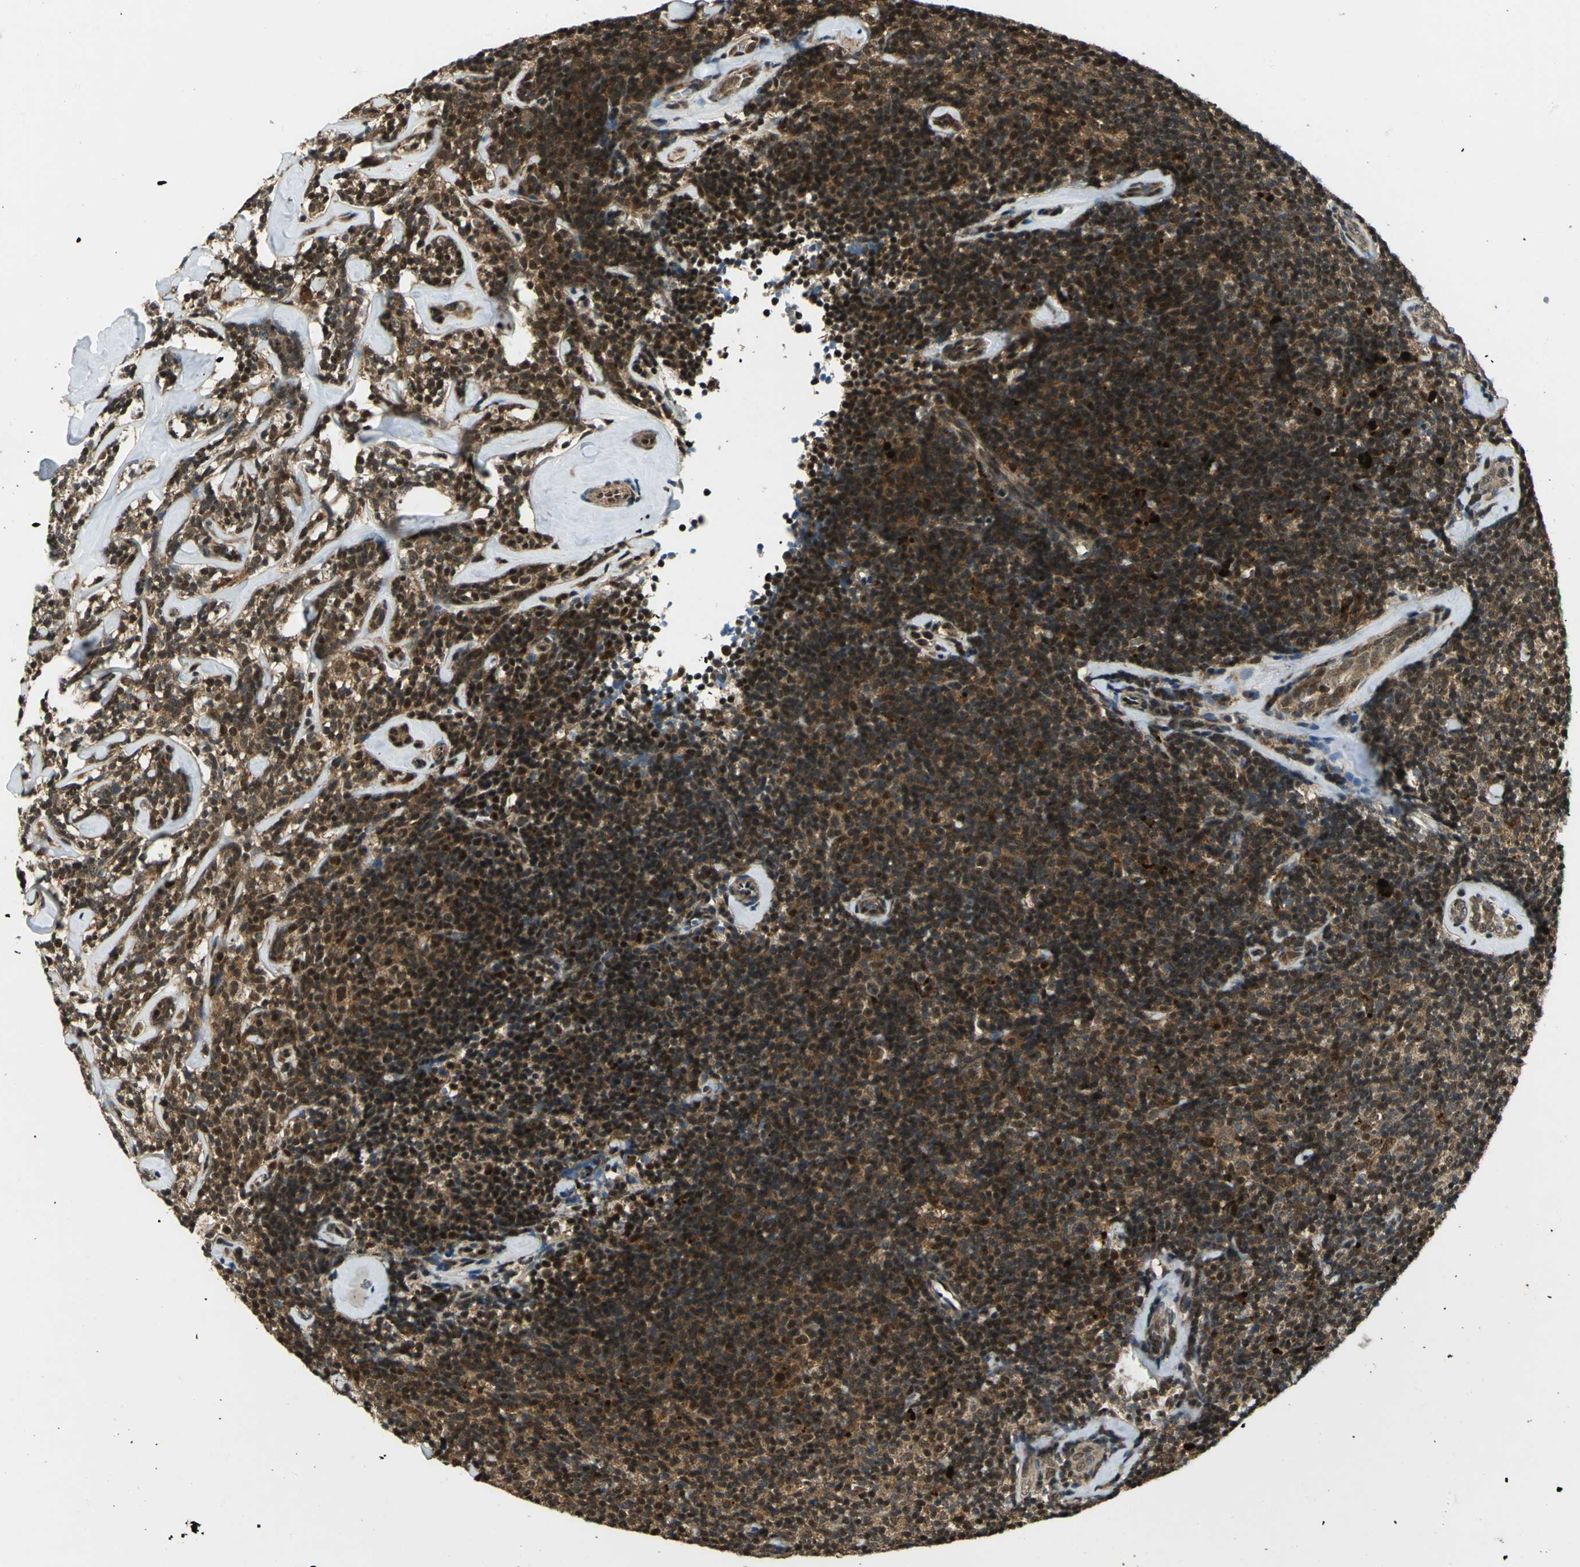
{"staining": {"intensity": "strong", "quantity": ">75%", "location": "cytoplasmic/membranous,nuclear"}, "tissue": "lymphoma", "cell_type": "Tumor cells", "image_type": "cancer", "snomed": [{"axis": "morphology", "description": "Malignant lymphoma, non-Hodgkin's type, Low grade"}, {"axis": "topography", "description": "Lymph node"}], "caption": "DAB (3,3'-diaminobenzidine) immunohistochemical staining of human low-grade malignant lymphoma, non-Hodgkin's type exhibits strong cytoplasmic/membranous and nuclear protein positivity in approximately >75% of tumor cells. (DAB IHC with brightfield microscopy, high magnification).", "gene": "PPP1R13L", "patient": {"sex": "female", "age": 56}}